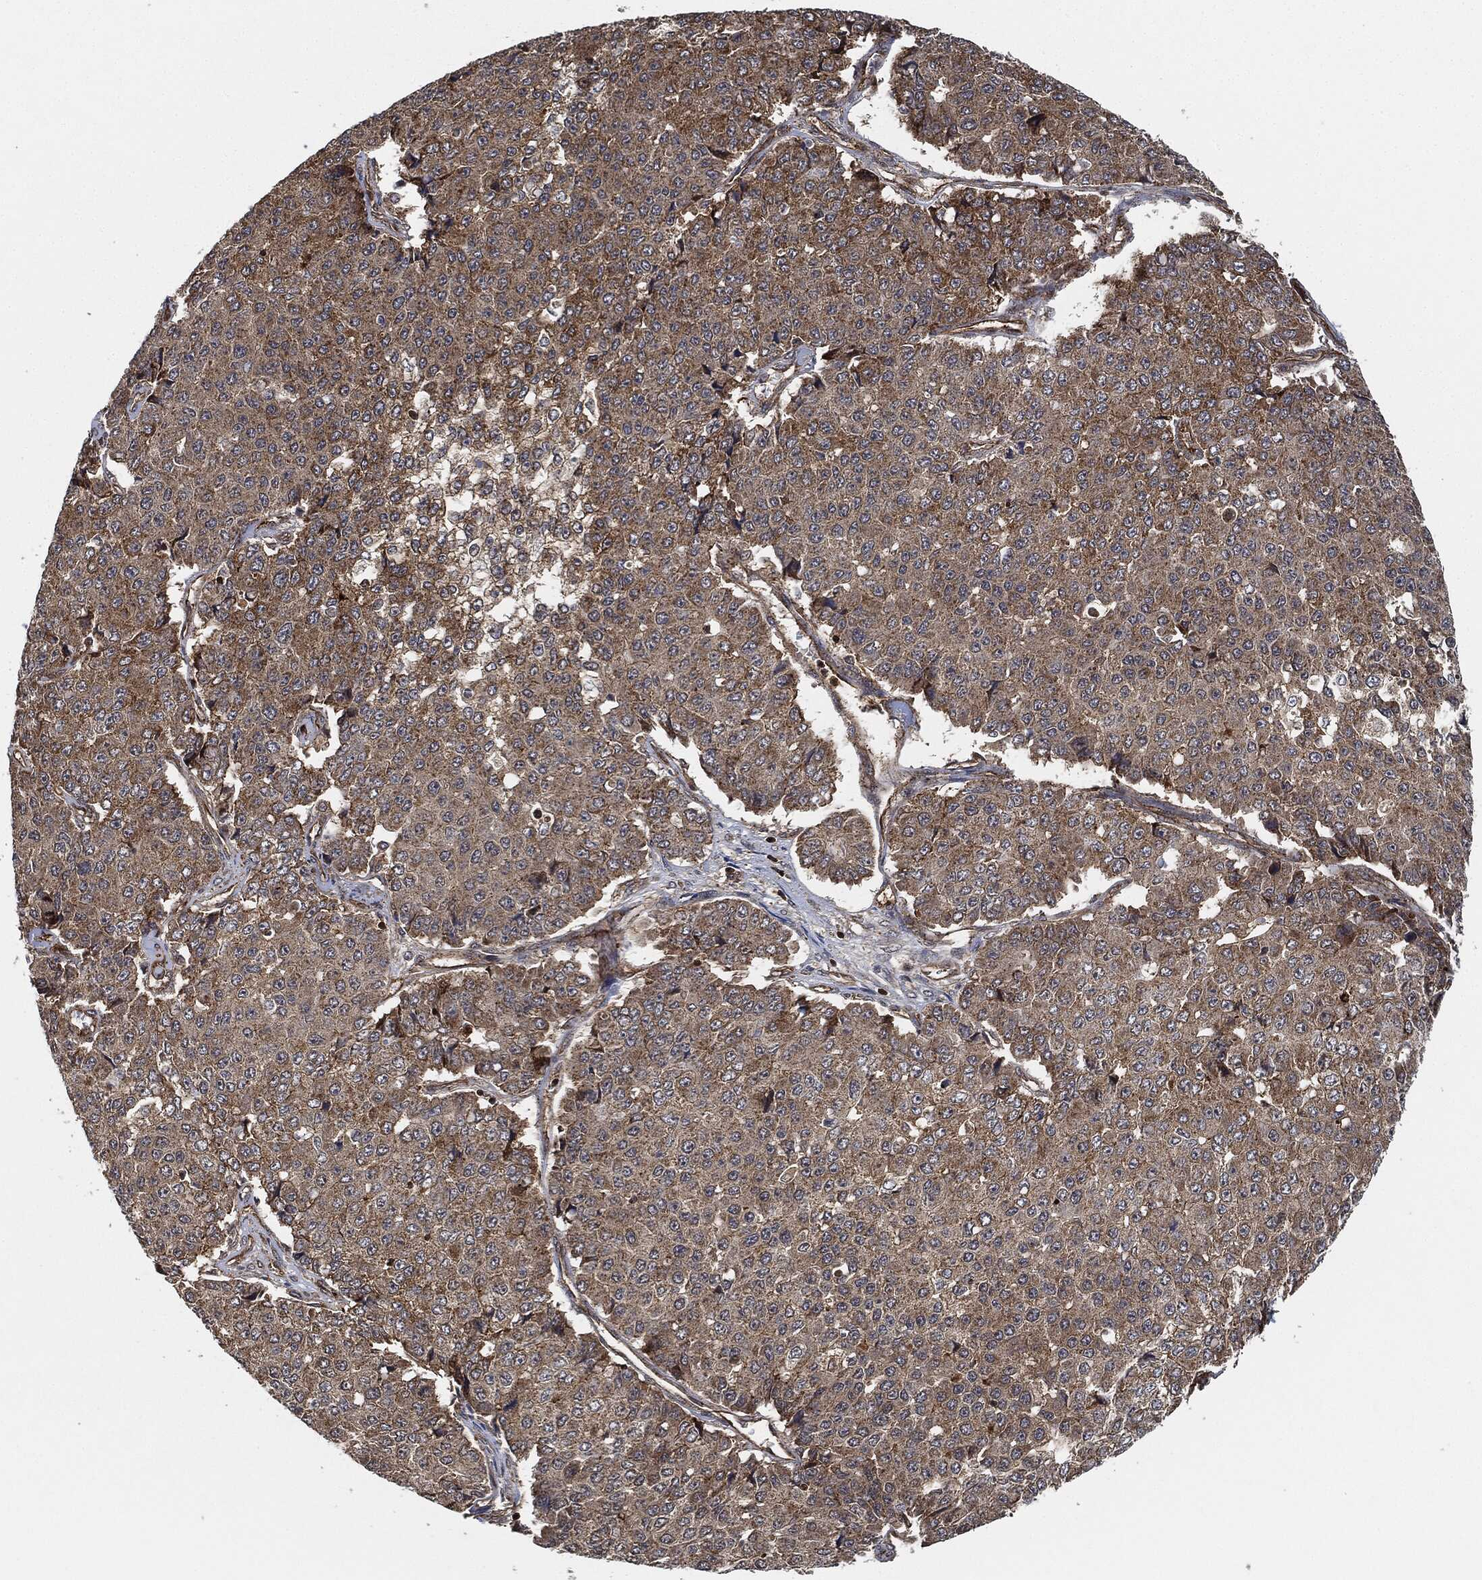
{"staining": {"intensity": "moderate", "quantity": "25%-75%", "location": "cytoplasmic/membranous"}, "tissue": "pancreatic cancer", "cell_type": "Tumor cells", "image_type": "cancer", "snomed": [{"axis": "morphology", "description": "Normal tissue, NOS"}, {"axis": "morphology", "description": "Adenocarcinoma, NOS"}, {"axis": "topography", "description": "Pancreas"}, {"axis": "topography", "description": "Duodenum"}], "caption": "Adenocarcinoma (pancreatic) stained for a protein (brown) exhibits moderate cytoplasmic/membranous positive expression in approximately 25%-75% of tumor cells.", "gene": "MAP3K3", "patient": {"sex": "male", "age": 50}}